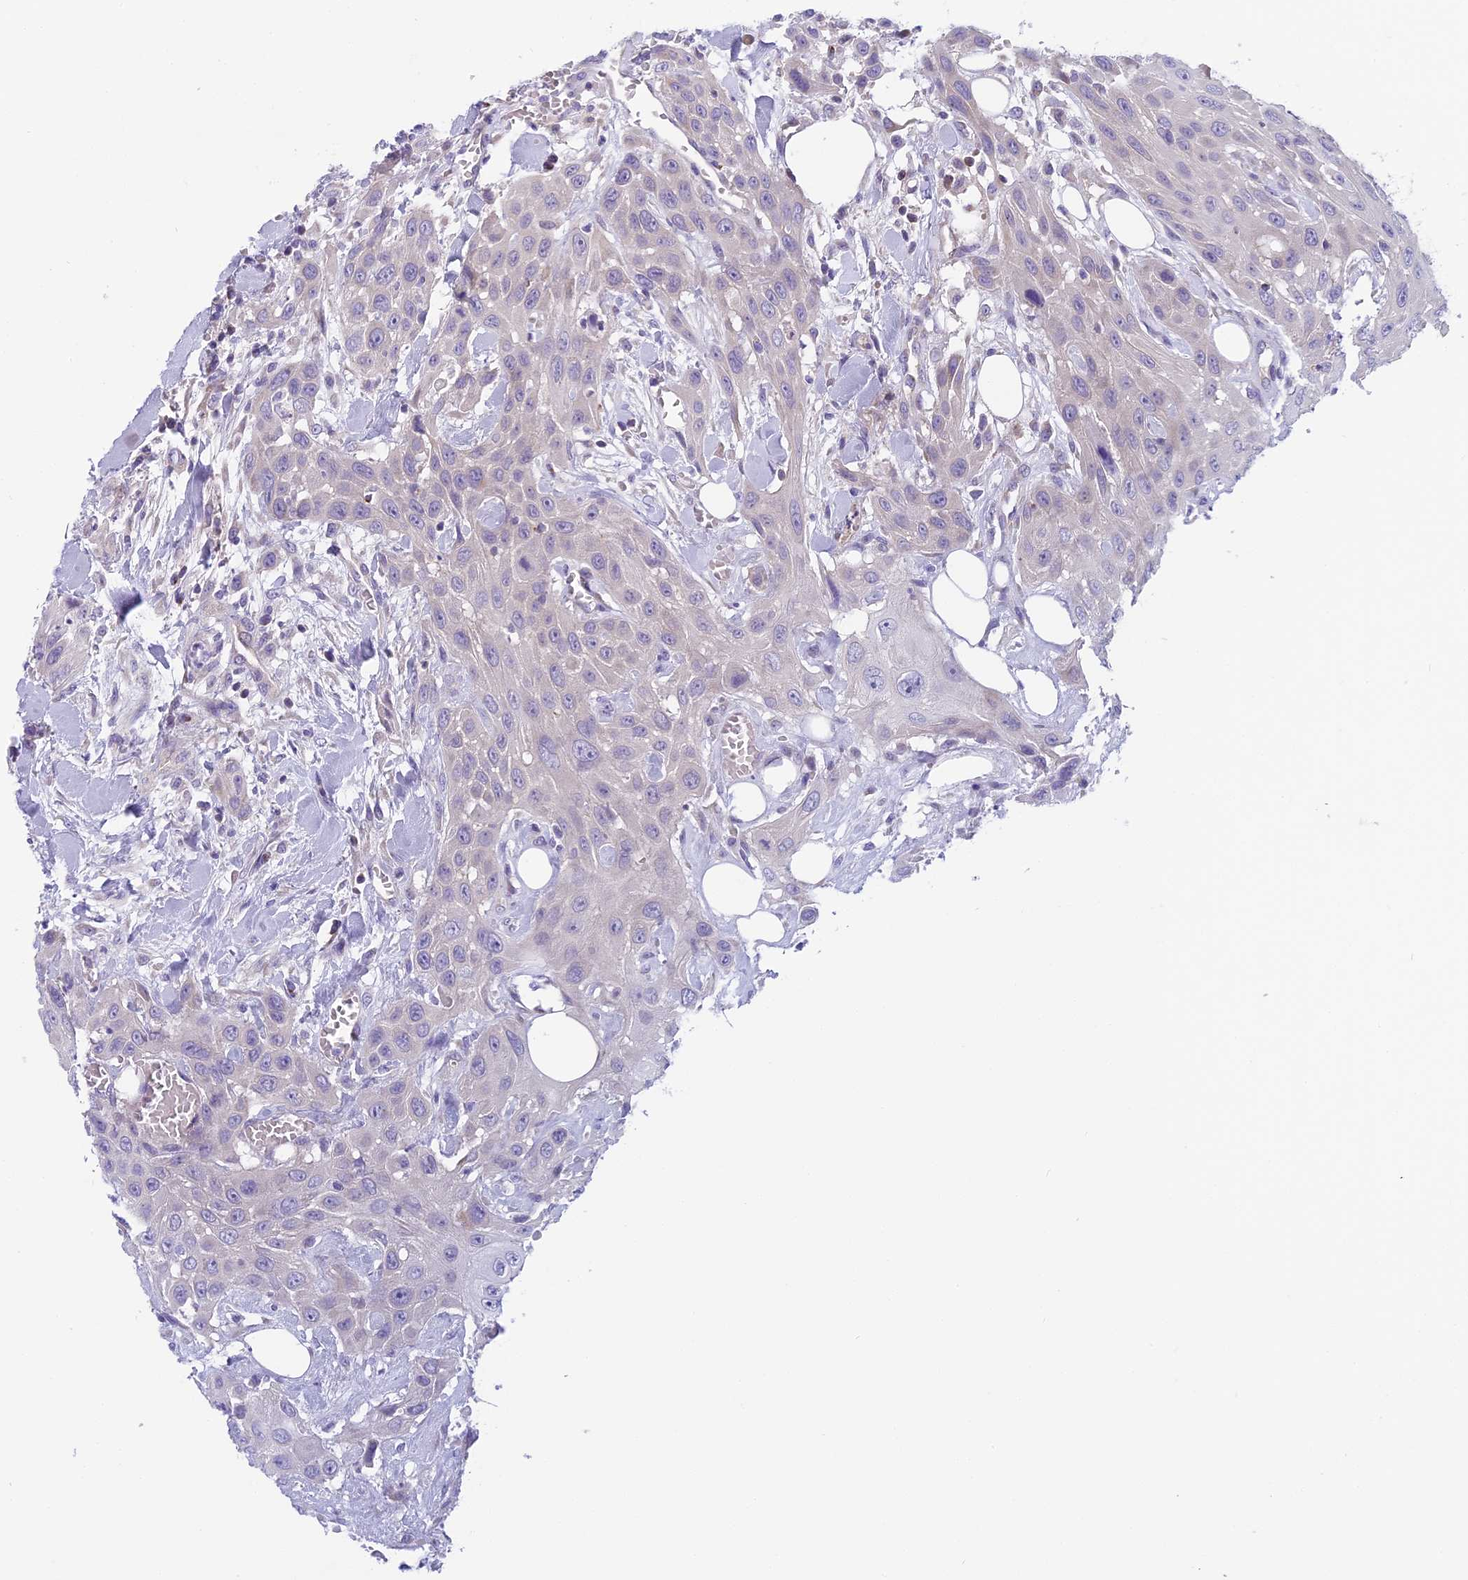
{"staining": {"intensity": "negative", "quantity": "none", "location": "none"}, "tissue": "head and neck cancer", "cell_type": "Tumor cells", "image_type": "cancer", "snomed": [{"axis": "morphology", "description": "Squamous cell carcinoma, NOS"}, {"axis": "topography", "description": "Head-Neck"}], "caption": "Immunohistochemistry (IHC) of head and neck cancer reveals no positivity in tumor cells.", "gene": "ARHGEF37", "patient": {"sex": "male", "age": 81}}